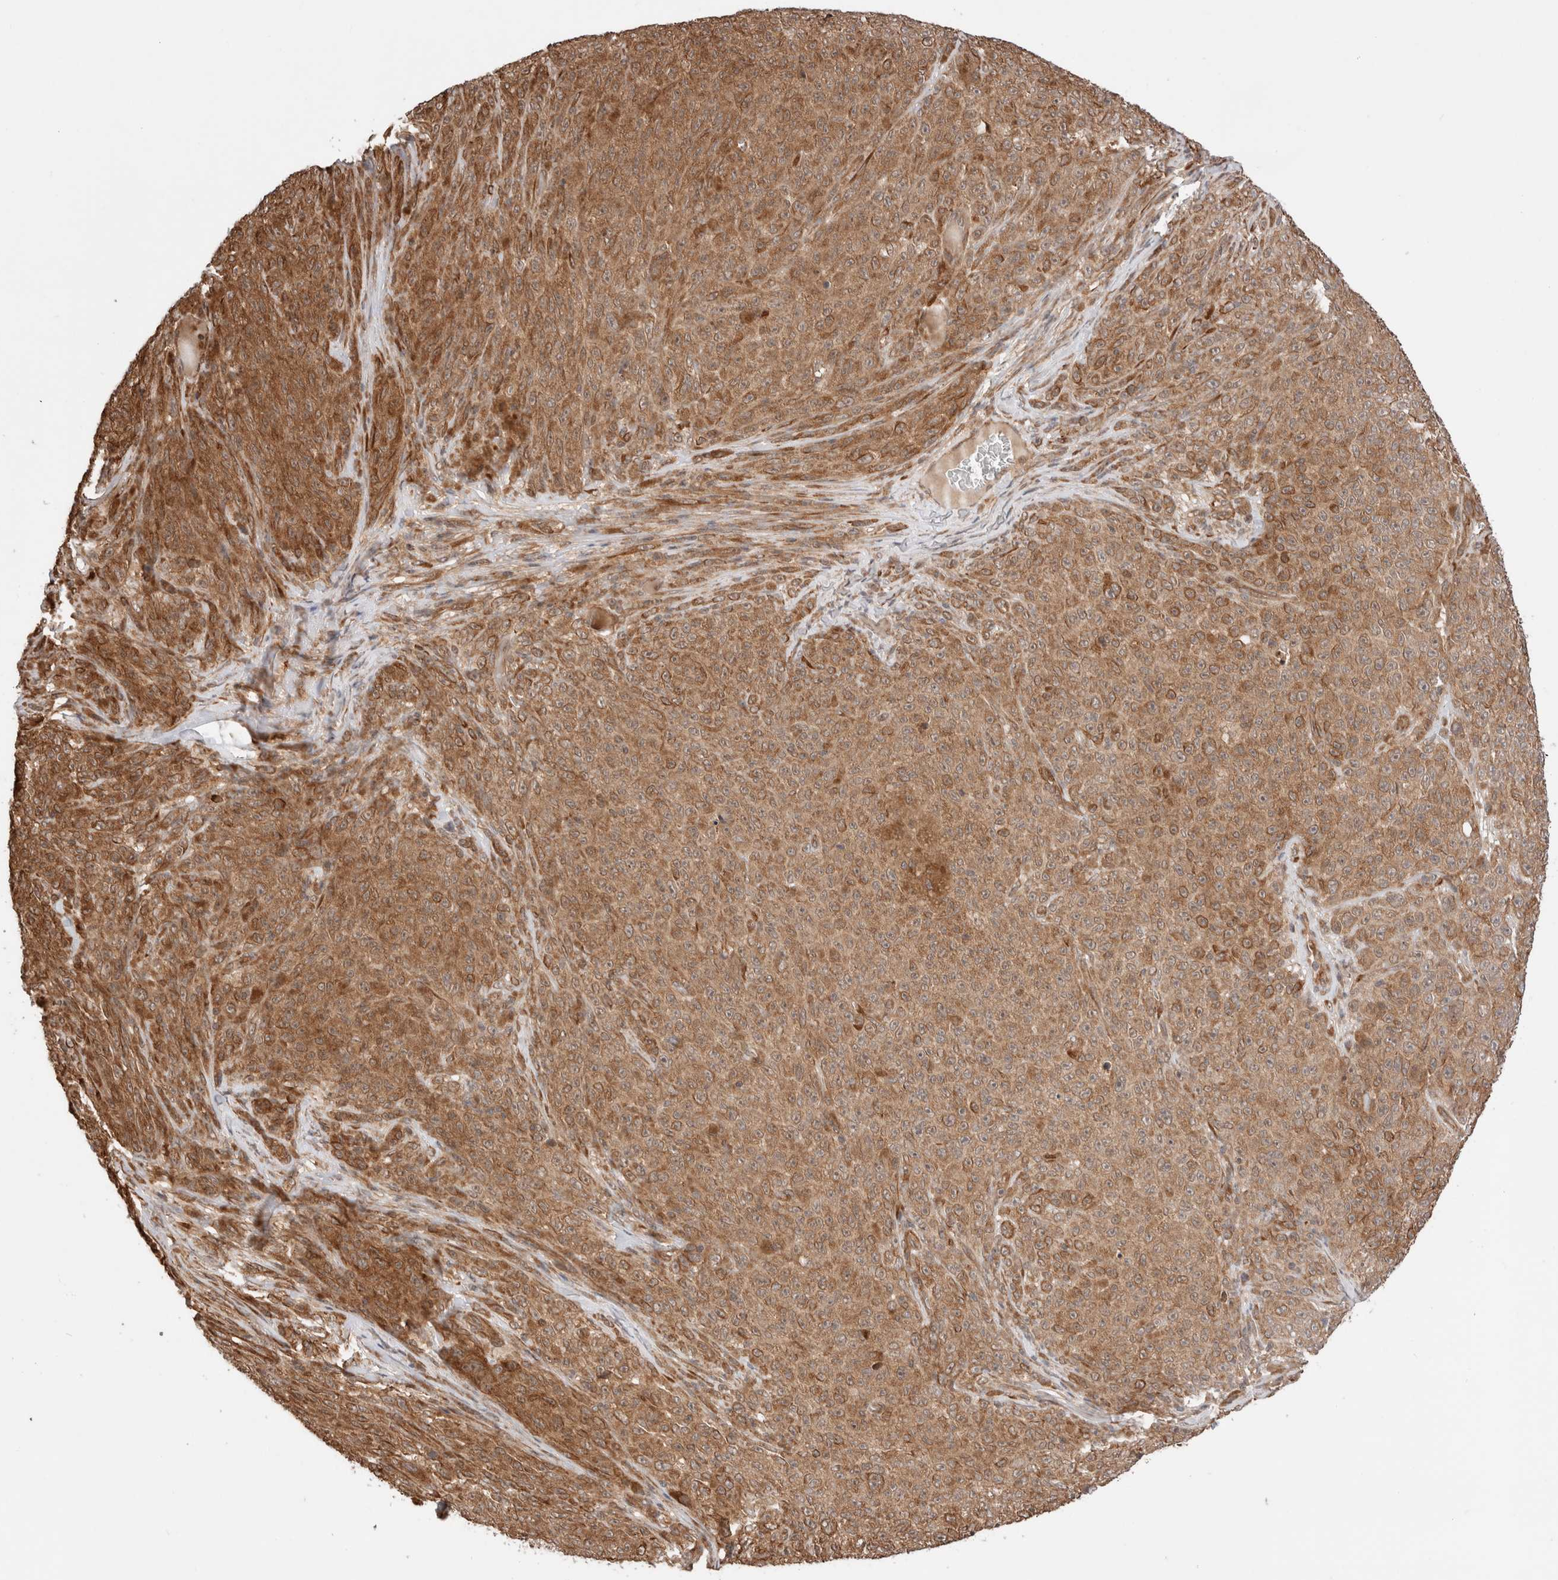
{"staining": {"intensity": "moderate", "quantity": ">75%", "location": "cytoplasmic/membranous"}, "tissue": "melanoma", "cell_type": "Tumor cells", "image_type": "cancer", "snomed": [{"axis": "morphology", "description": "Malignant melanoma, NOS"}, {"axis": "topography", "description": "Skin"}], "caption": "Immunohistochemical staining of melanoma reveals medium levels of moderate cytoplasmic/membranous protein expression in about >75% of tumor cells.", "gene": "ZNF649", "patient": {"sex": "female", "age": 82}}